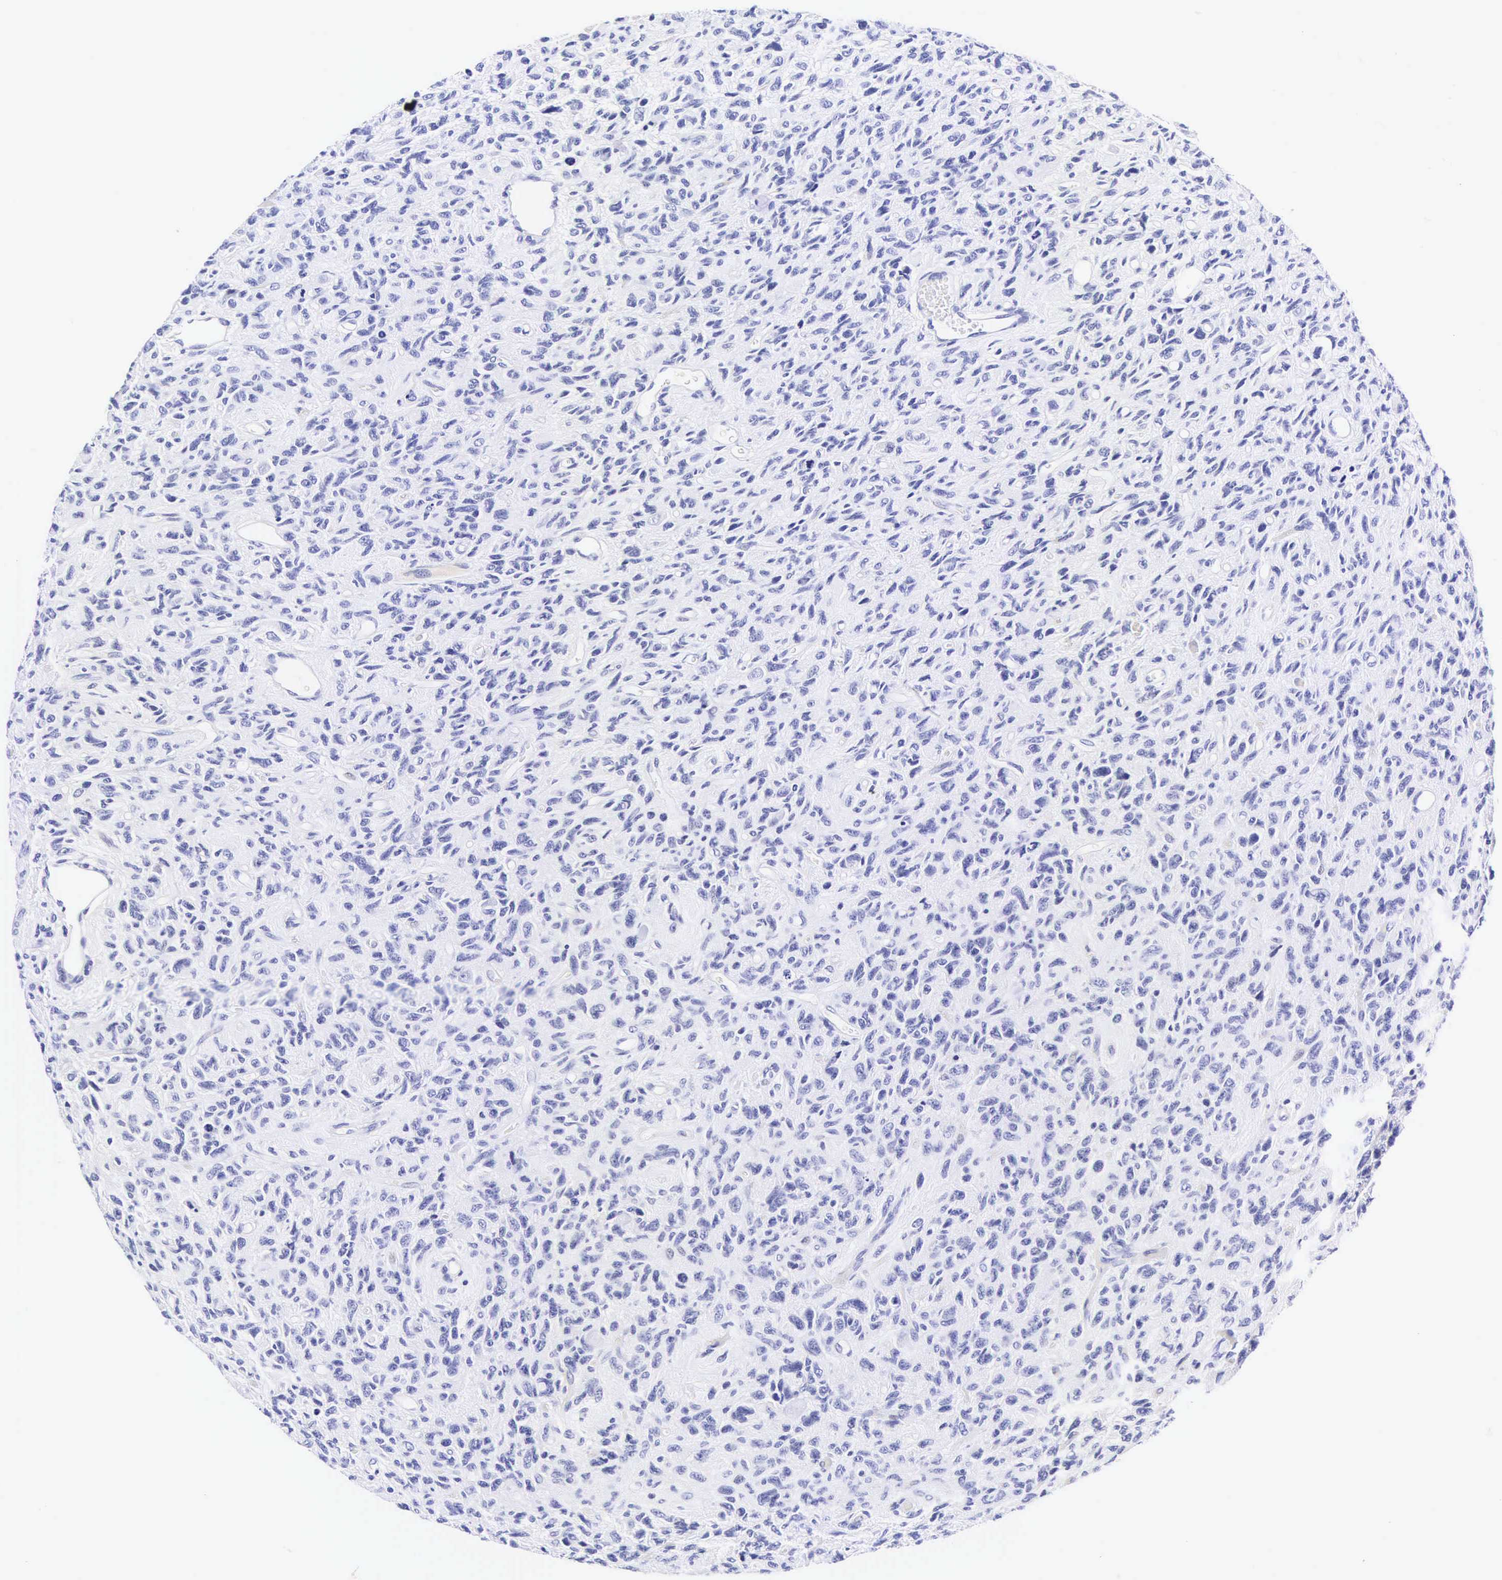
{"staining": {"intensity": "negative", "quantity": "none", "location": "none"}, "tissue": "glioma", "cell_type": "Tumor cells", "image_type": "cancer", "snomed": [{"axis": "morphology", "description": "Glioma, malignant, High grade"}, {"axis": "topography", "description": "Brain"}], "caption": "Tumor cells show no significant expression in glioma.", "gene": "CALD1", "patient": {"sex": "female", "age": 60}}